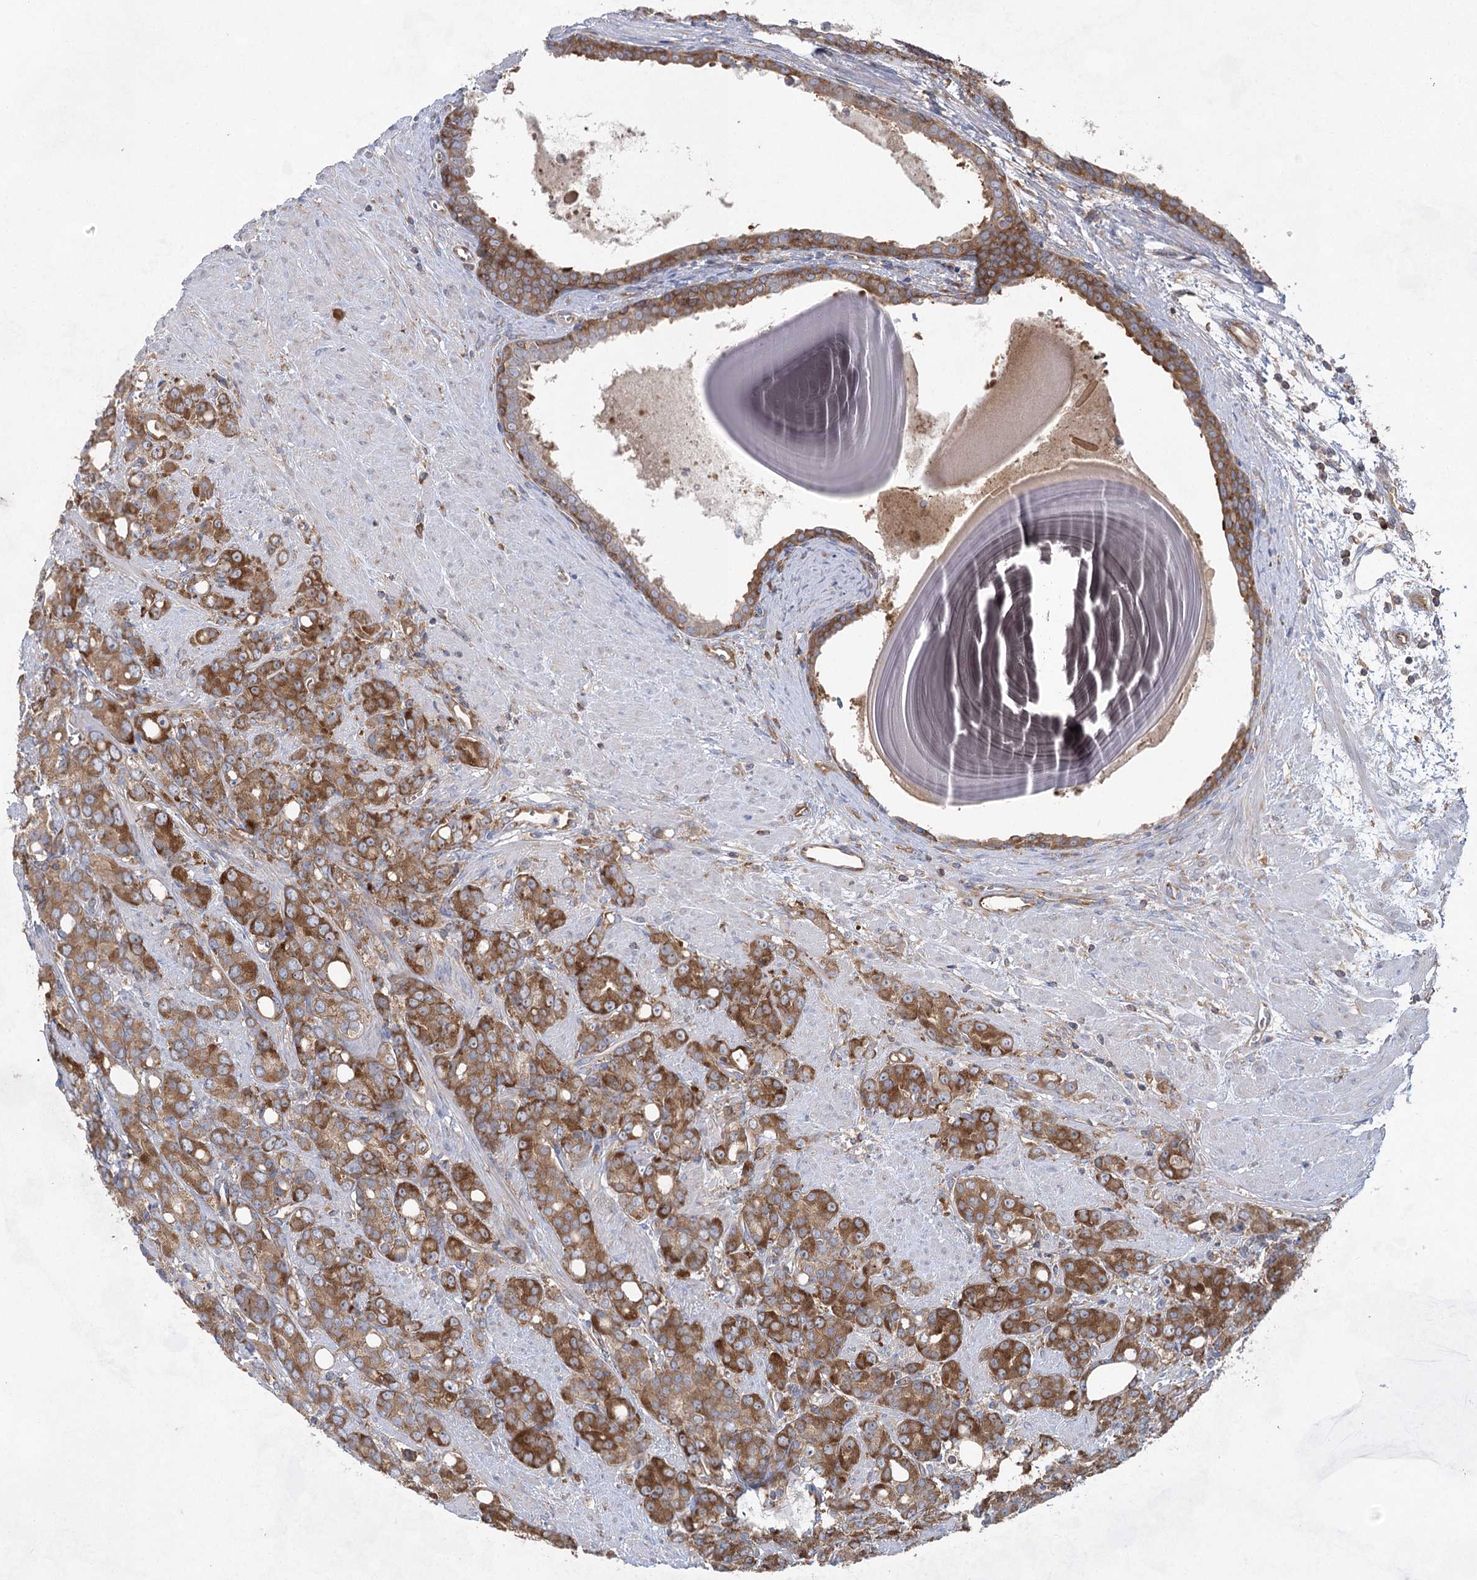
{"staining": {"intensity": "strong", "quantity": ">75%", "location": "cytoplasmic/membranous"}, "tissue": "prostate cancer", "cell_type": "Tumor cells", "image_type": "cancer", "snomed": [{"axis": "morphology", "description": "Adenocarcinoma, High grade"}, {"axis": "topography", "description": "Prostate"}], "caption": "Tumor cells demonstrate high levels of strong cytoplasmic/membranous positivity in about >75% of cells in prostate cancer.", "gene": "EIF3A", "patient": {"sex": "male", "age": 62}}